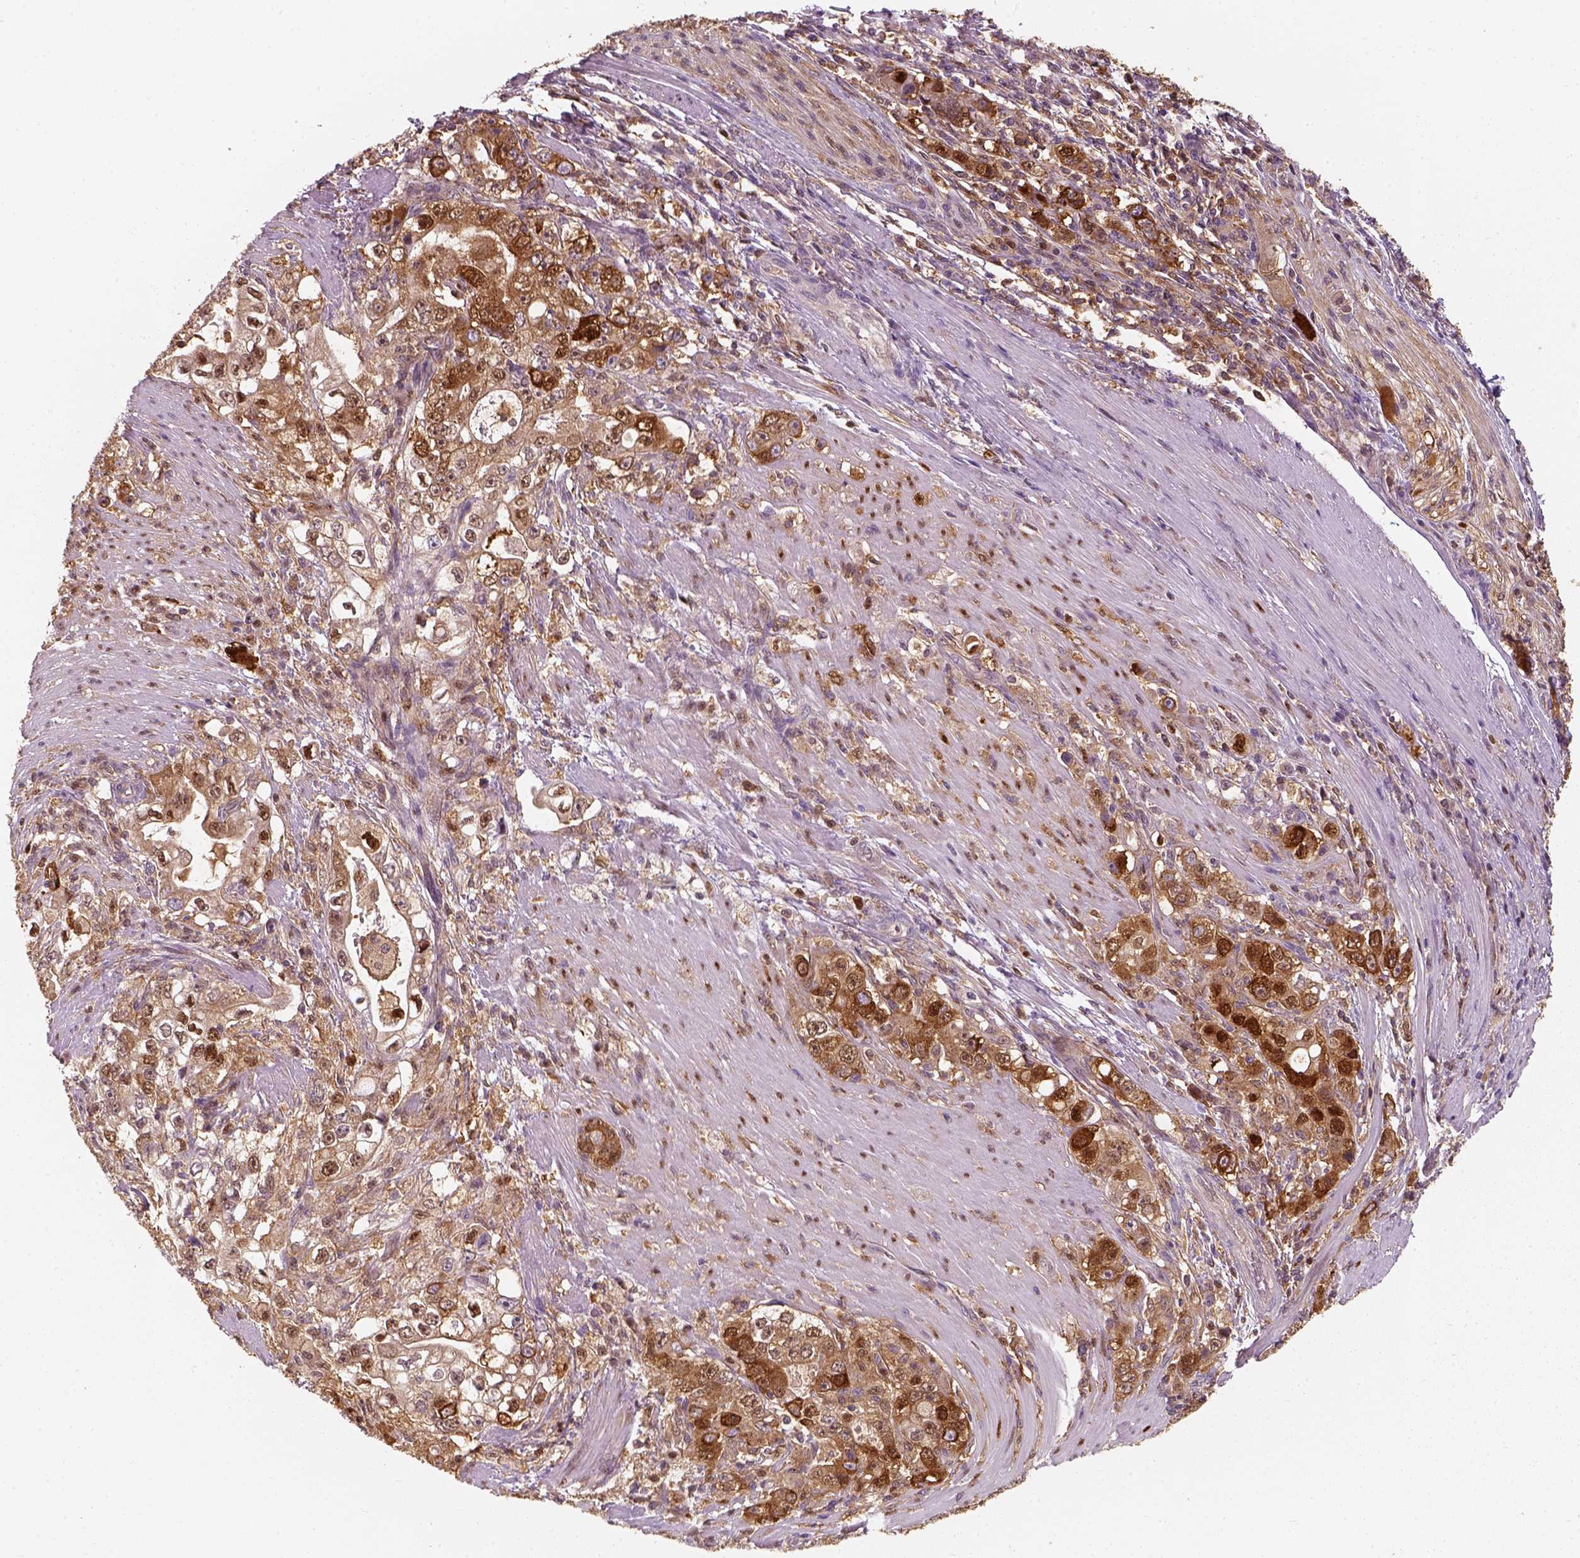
{"staining": {"intensity": "strong", "quantity": "25%-75%", "location": "cytoplasmic/membranous,nuclear"}, "tissue": "stomach cancer", "cell_type": "Tumor cells", "image_type": "cancer", "snomed": [{"axis": "morphology", "description": "Adenocarcinoma, NOS"}, {"axis": "topography", "description": "Stomach, lower"}], "caption": "Tumor cells display high levels of strong cytoplasmic/membranous and nuclear staining in about 25%-75% of cells in stomach cancer.", "gene": "SQSTM1", "patient": {"sex": "female", "age": 72}}